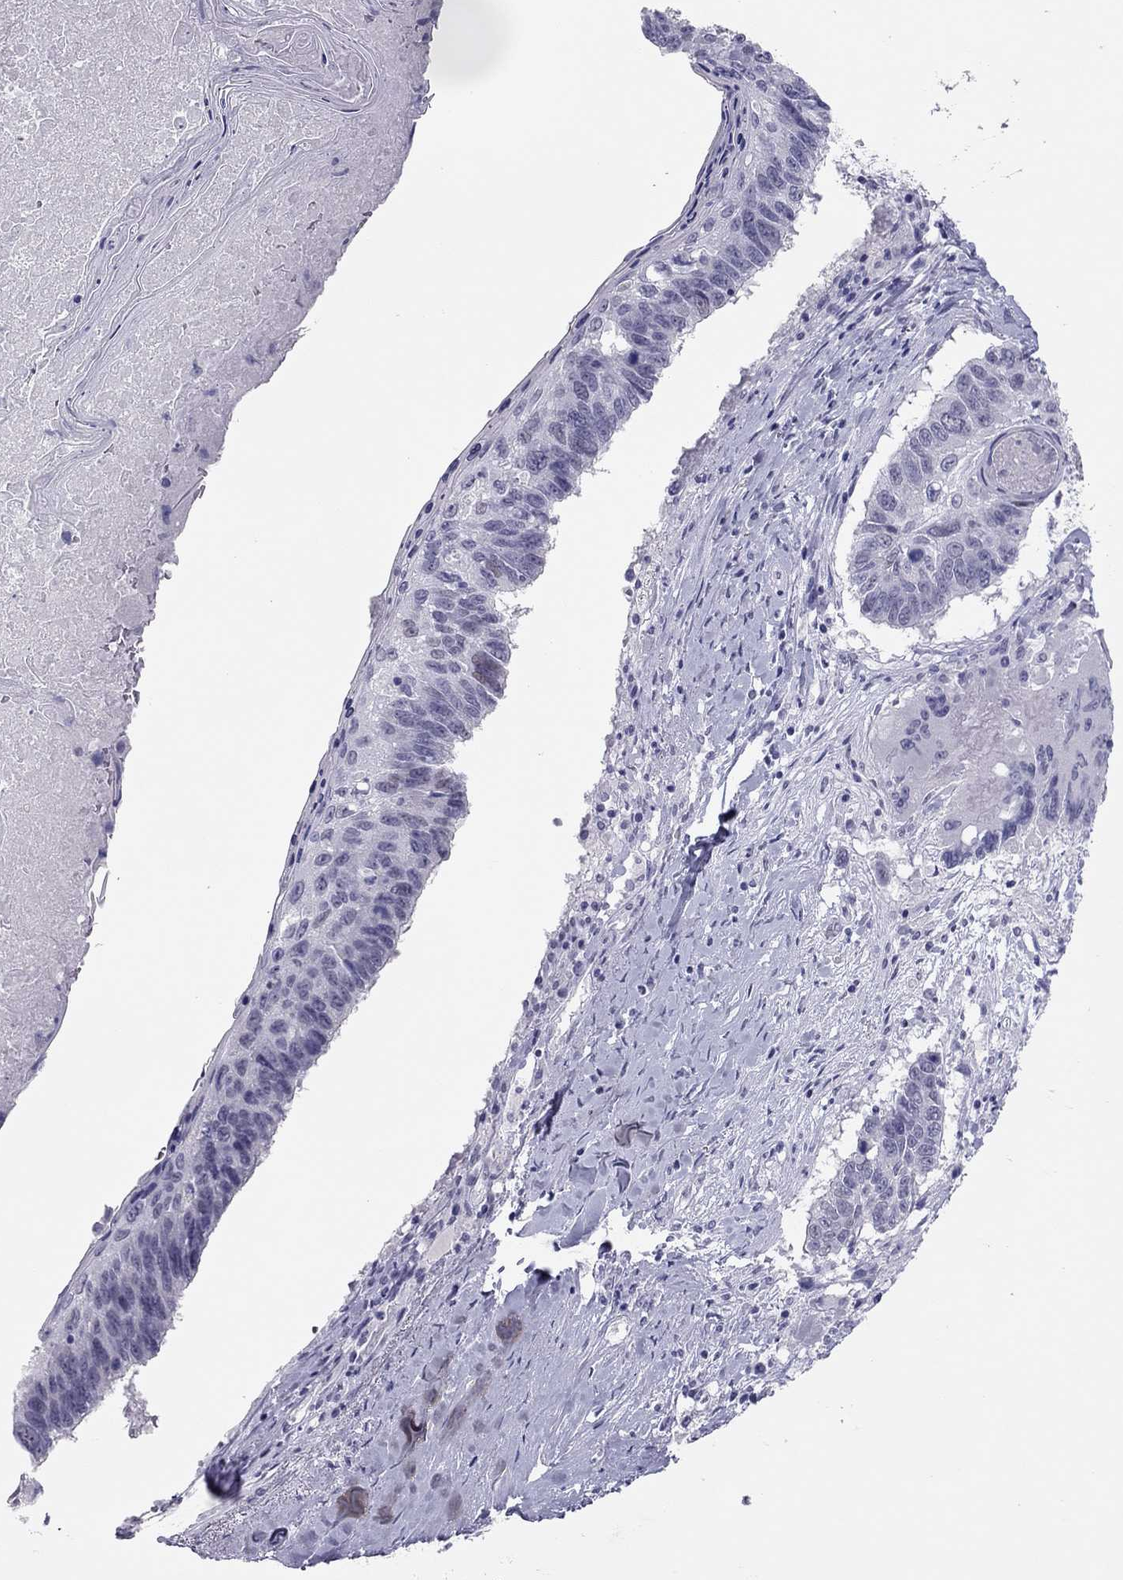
{"staining": {"intensity": "negative", "quantity": "none", "location": "none"}, "tissue": "lung cancer", "cell_type": "Tumor cells", "image_type": "cancer", "snomed": [{"axis": "morphology", "description": "Squamous cell carcinoma, NOS"}, {"axis": "topography", "description": "Lung"}], "caption": "A histopathology image of lung cancer (squamous cell carcinoma) stained for a protein displays no brown staining in tumor cells.", "gene": "PHOX2A", "patient": {"sex": "male", "age": 73}}